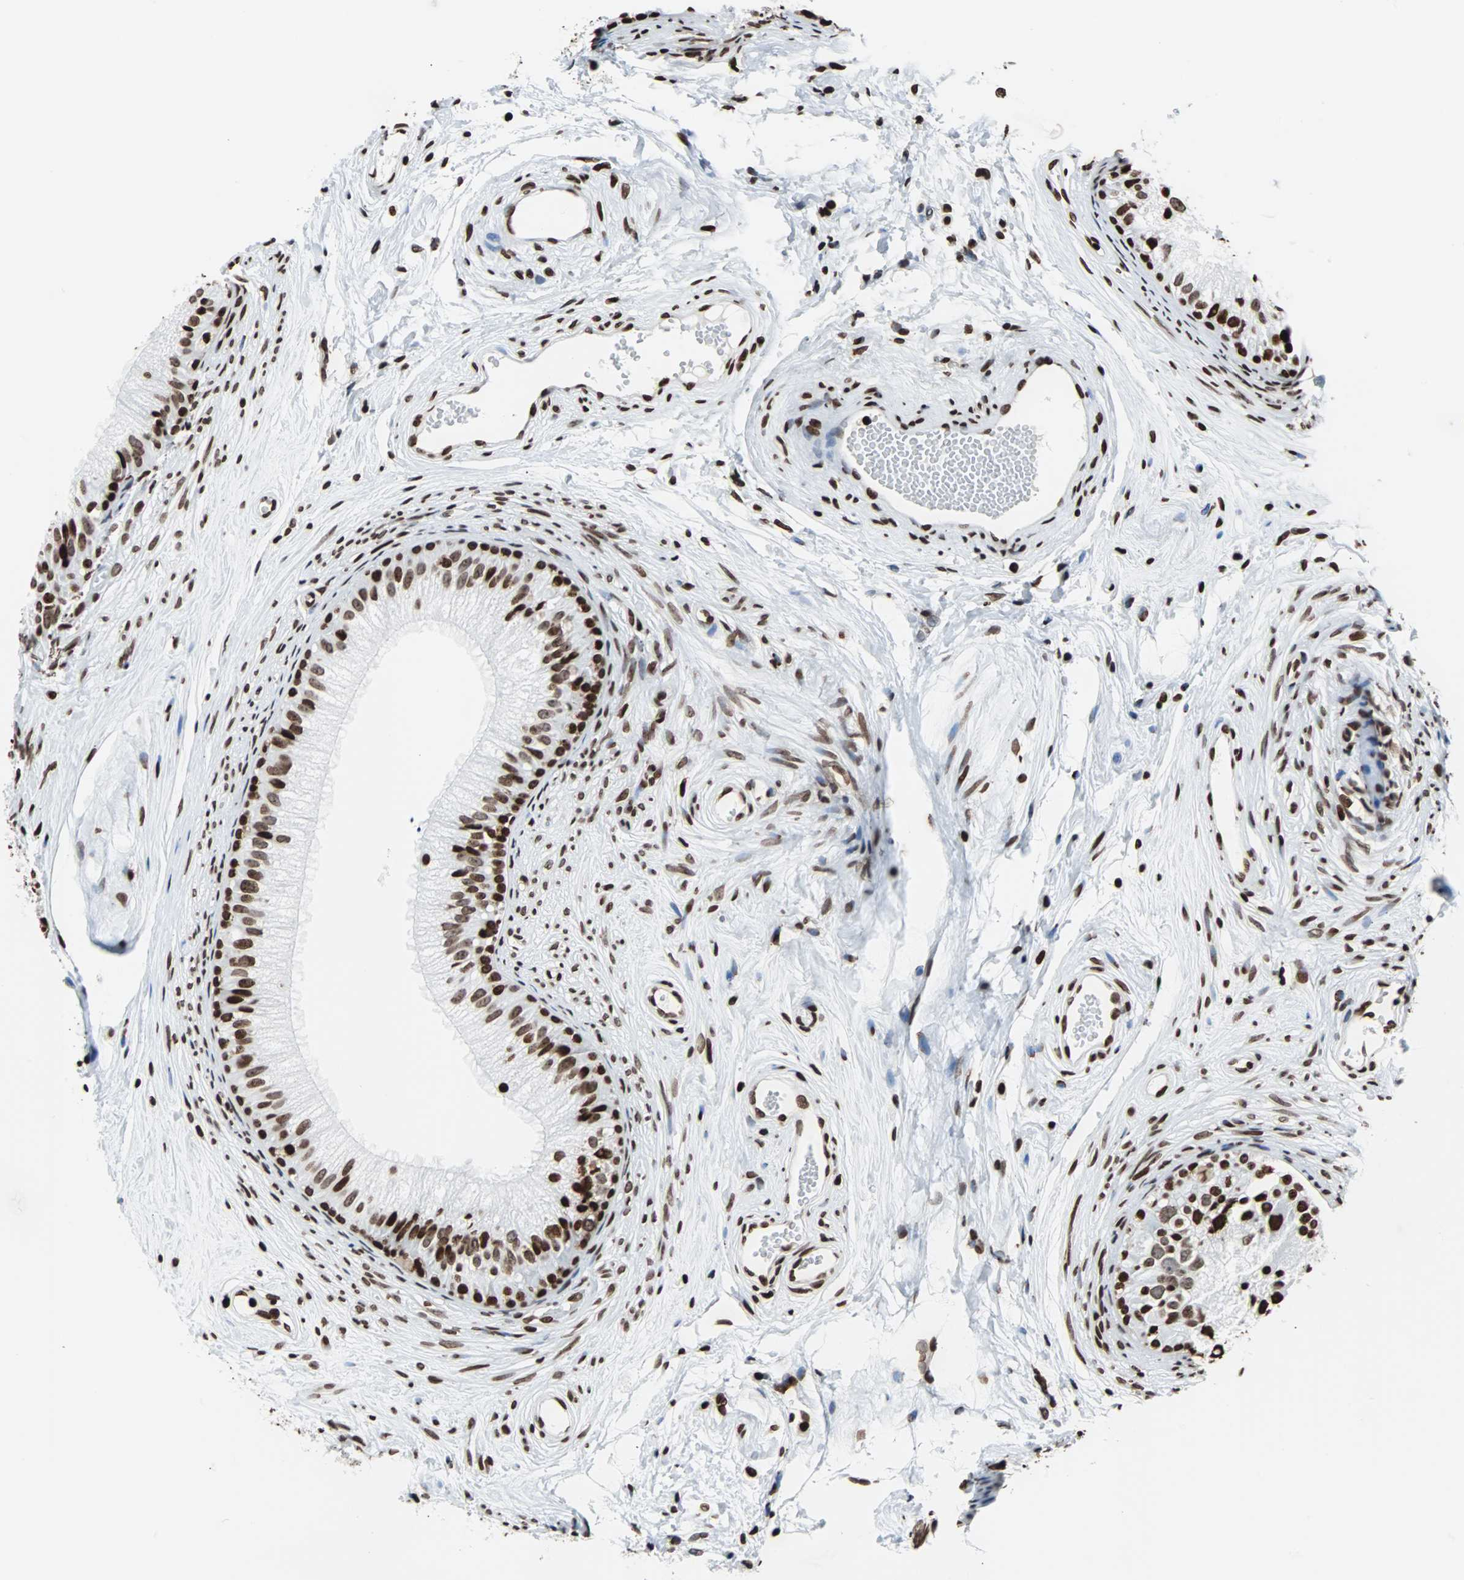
{"staining": {"intensity": "strong", "quantity": ">75%", "location": "nuclear"}, "tissue": "epididymis", "cell_type": "Glandular cells", "image_type": "normal", "snomed": [{"axis": "morphology", "description": "Normal tissue, NOS"}, {"axis": "topography", "description": "Epididymis"}], "caption": "High-power microscopy captured an immunohistochemistry (IHC) image of normal epididymis, revealing strong nuclear positivity in approximately >75% of glandular cells. (brown staining indicates protein expression, while blue staining denotes nuclei).", "gene": "H2BC18", "patient": {"sex": "male", "age": 56}}